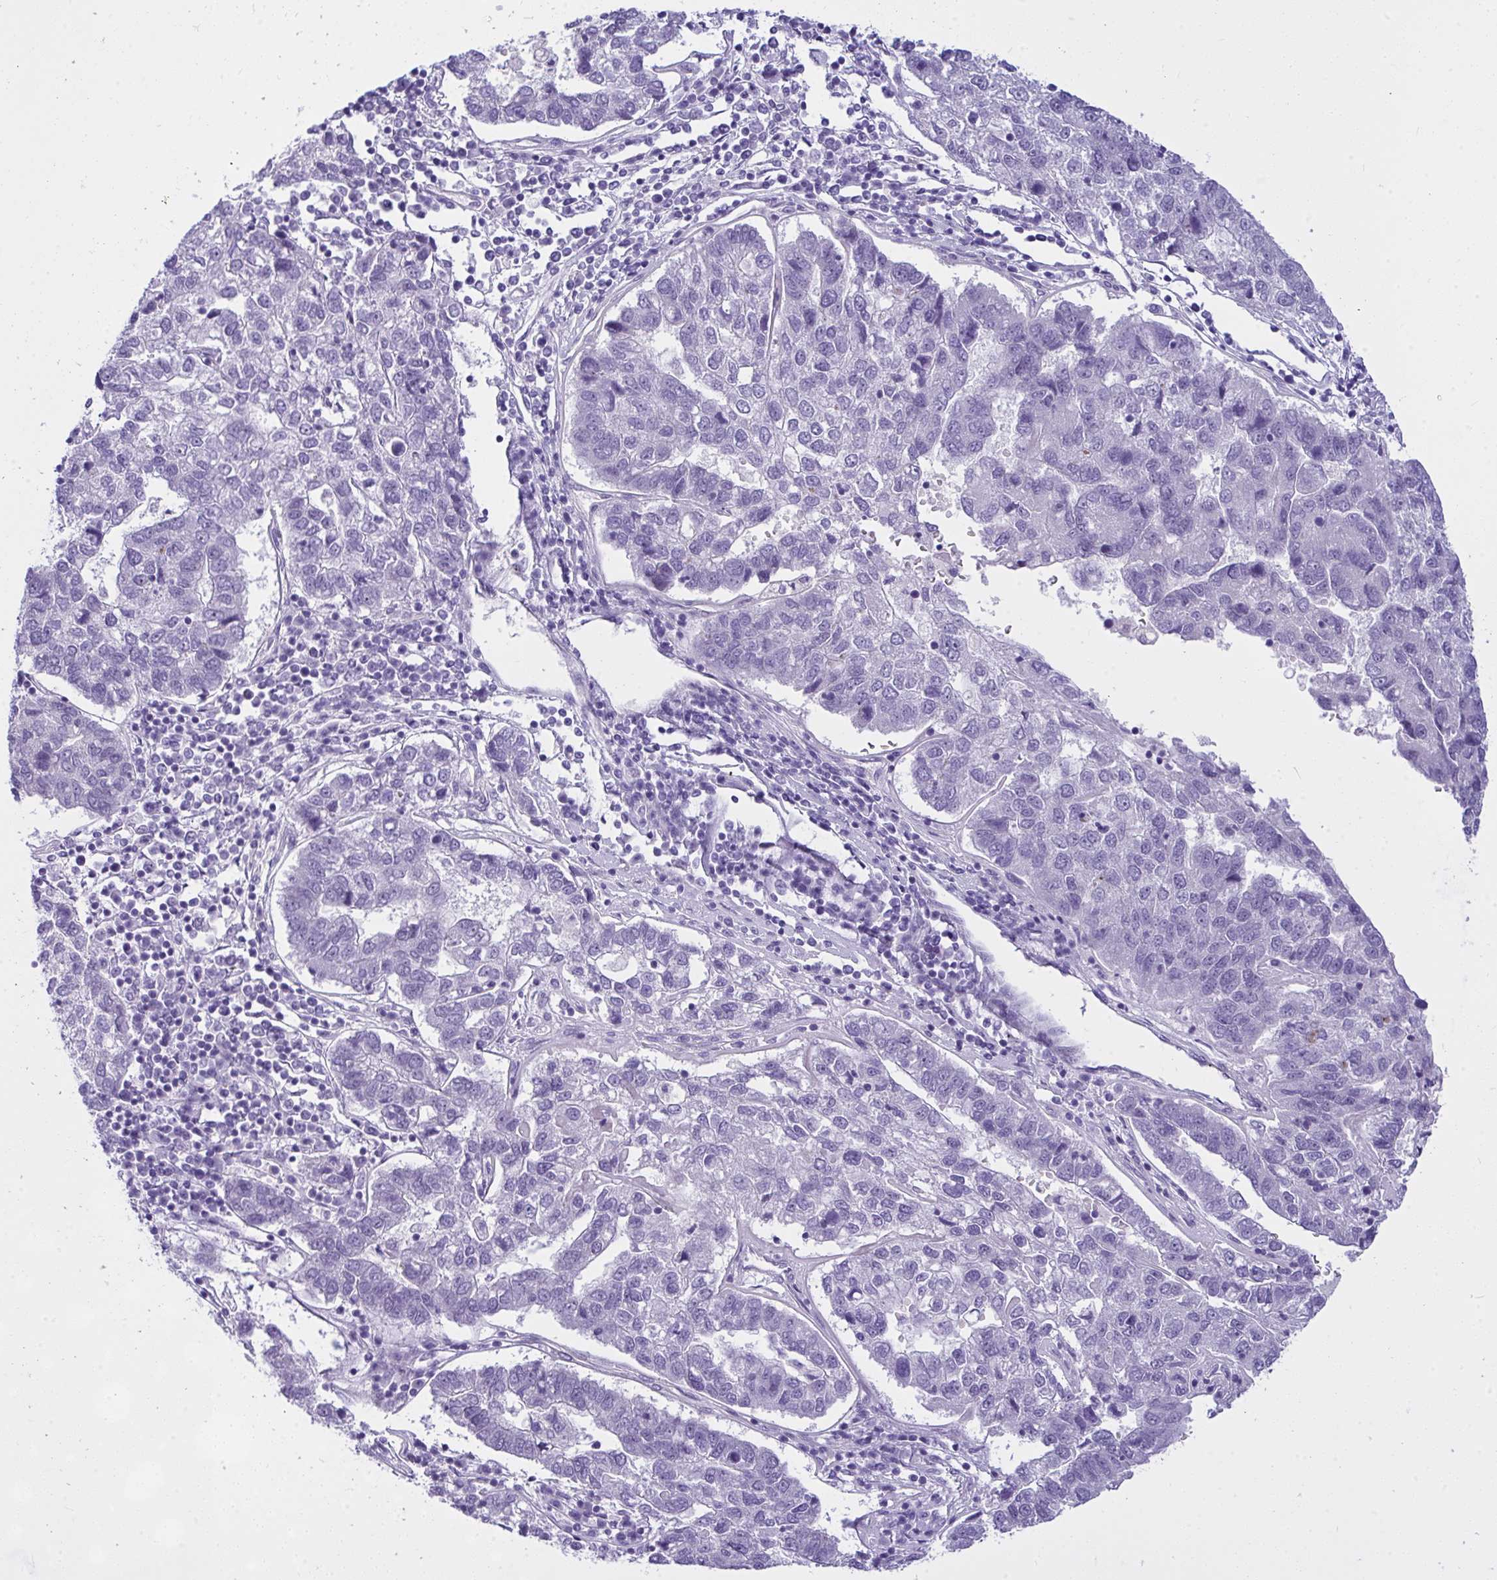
{"staining": {"intensity": "negative", "quantity": "none", "location": "none"}, "tissue": "pancreatic cancer", "cell_type": "Tumor cells", "image_type": "cancer", "snomed": [{"axis": "morphology", "description": "Adenocarcinoma, NOS"}, {"axis": "topography", "description": "Pancreas"}], "caption": "DAB (3,3'-diaminobenzidine) immunohistochemical staining of adenocarcinoma (pancreatic) shows no significant expression in tumor cells.", "gene": "NFXL1", "patient": {"sex": "female", "age": 61}}